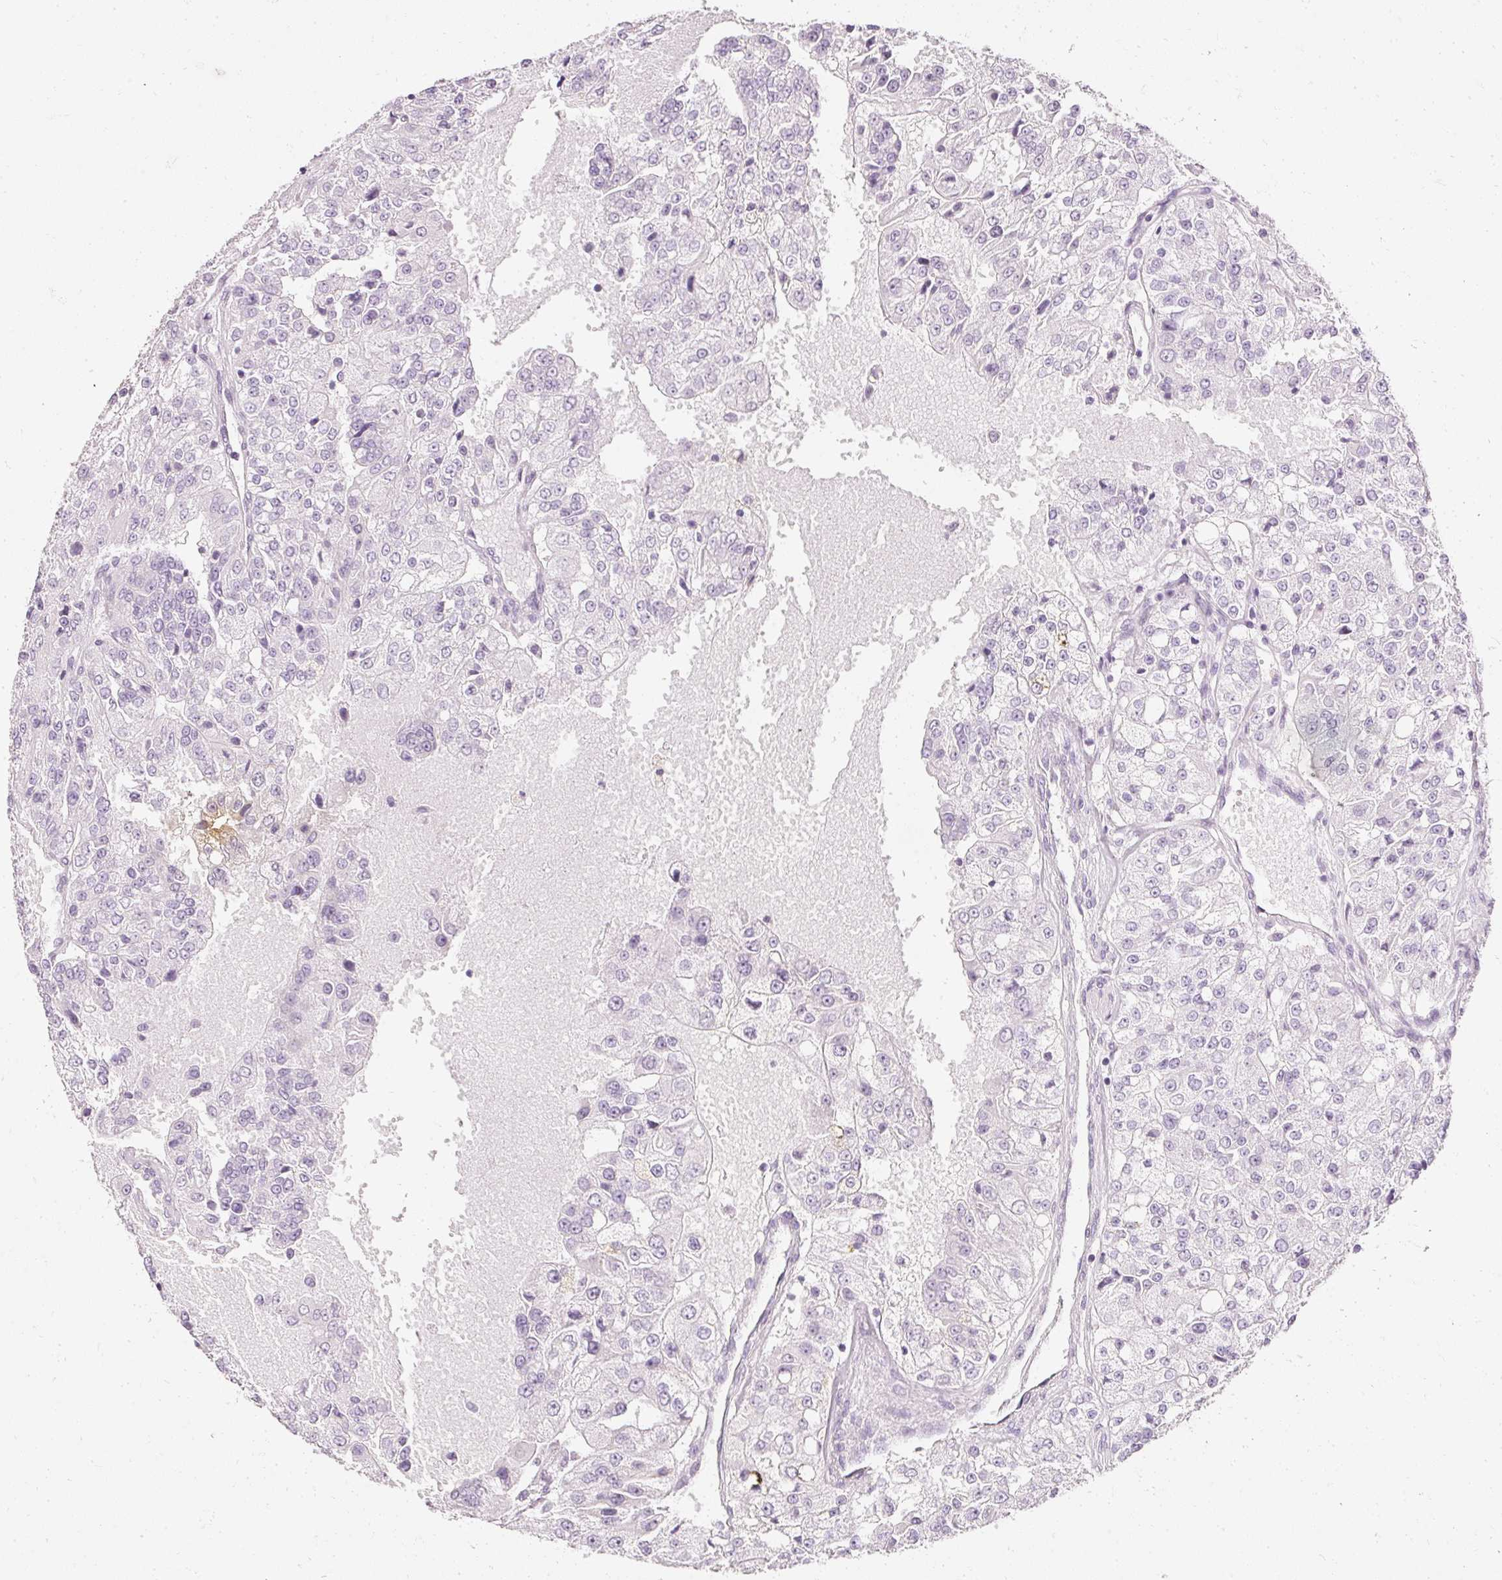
{"staining": {"intensity": "negative", "quantity": "none", "location": "none"}, "tissue": "renal cancer", "cell_type": "Tumor cells", "image_type": "cancer", "snomed": [{"axis": "morphology", "description": "Adenocarcinoma, NOS"}, {"axis": "topography", "description": "Kidney"}], "caption": "Immunohistochemistry (IHC) image of neoplastic tissue: renal cancer (adenocarcinoma) stained with DAB (3,3'-diaminobenzidine) demonstrates no significant protein staining in tumor cells. (DAB IHC, high magnification).", "gene": "ELAVL3", "patient": {"sex": "female", "age": 63}}